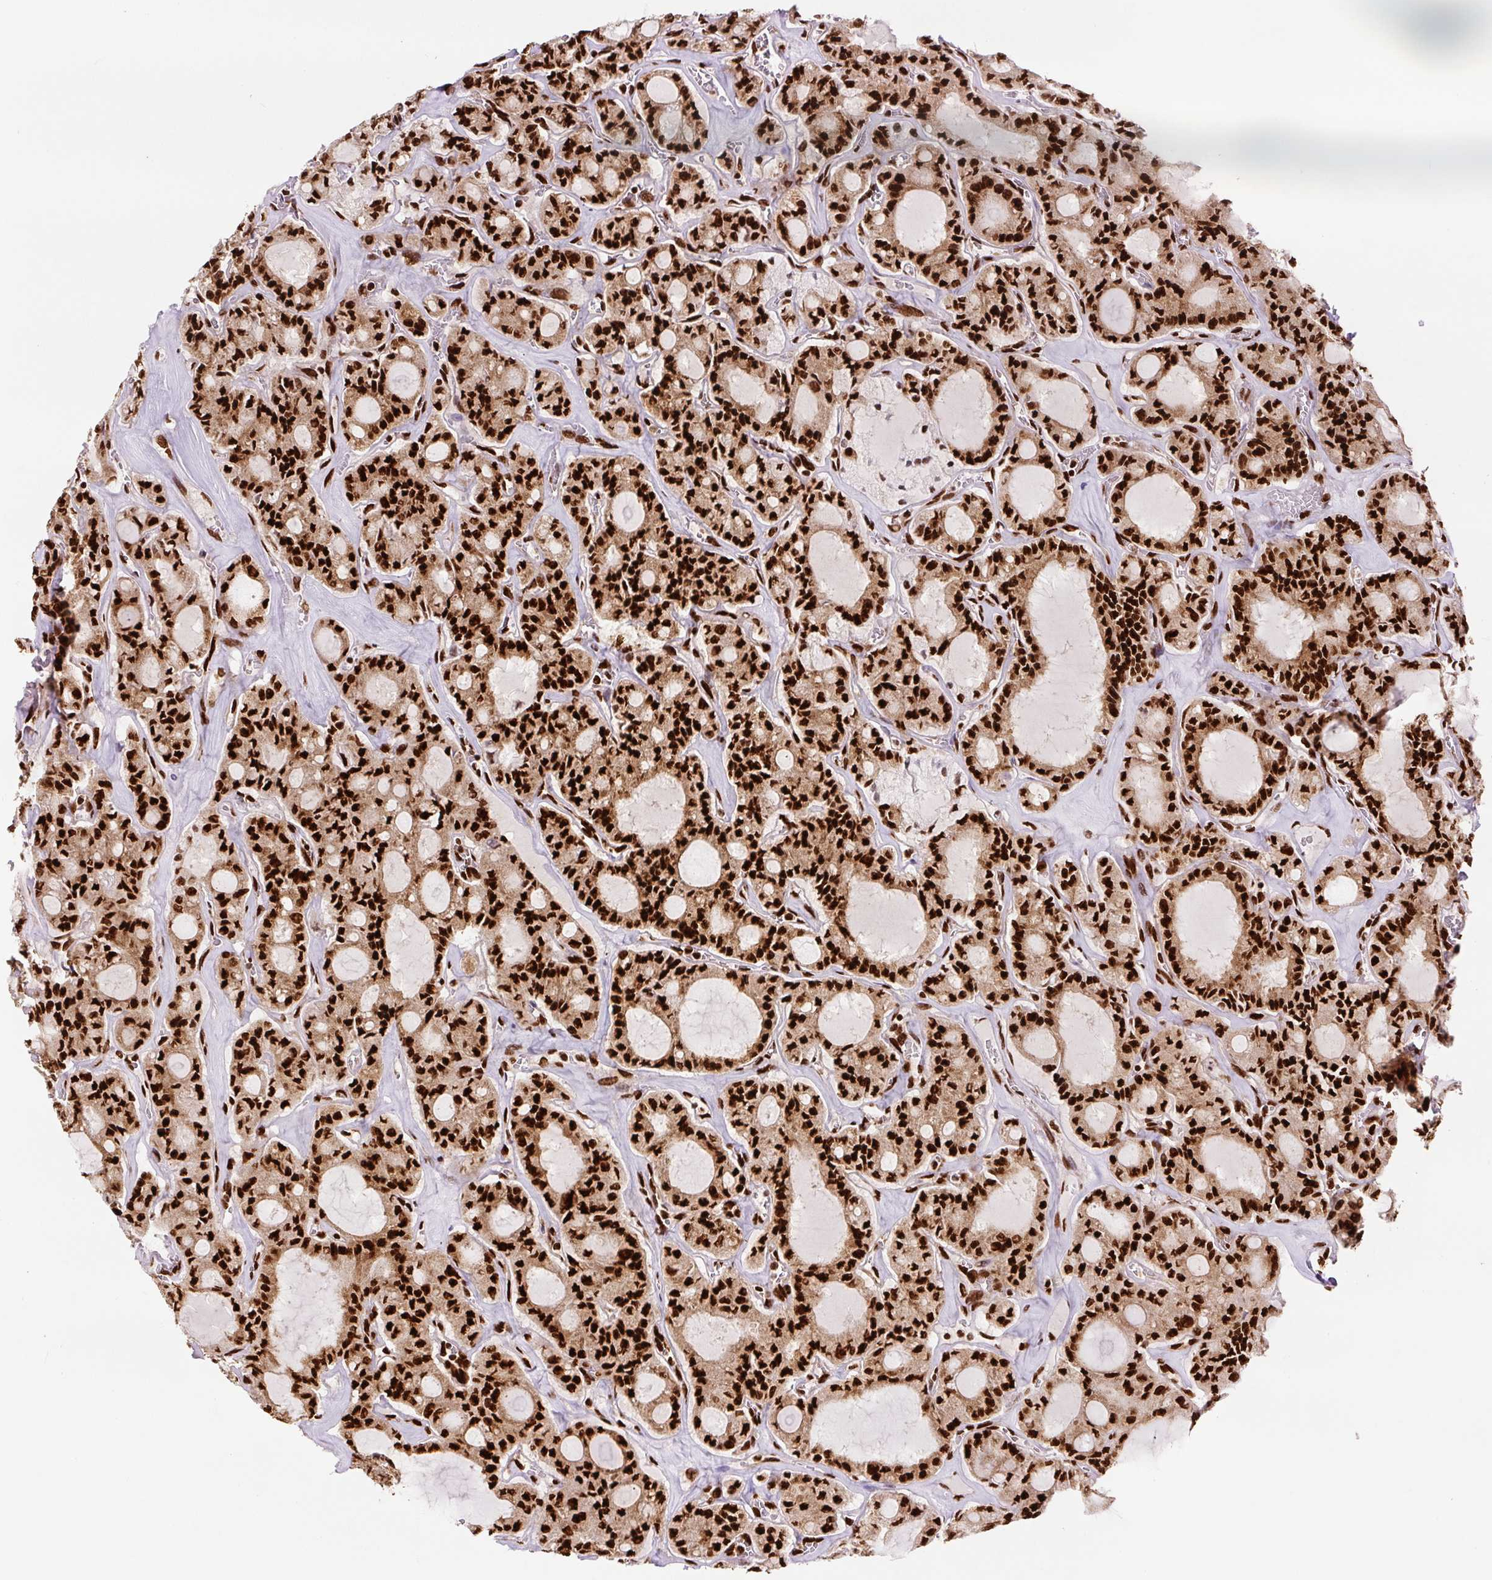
{"staining": {"intensity": "strong", "quantity": ">75%", "location": "nuclear"}, "tissue": "thyroid cancer", "cell_type": "Tumor cells", "image_type": "cancer", "snomed": [{"axis": "morphology", "description": "Papillary adenocarcinoma, NOS"}, {"axis": "topography", "description": "Thyroid gland"}], "caption": "IHC histopathology image of human thyroid cancer stained for a protein (brown), which displays high levels of strong nuclear staining in approximately >75% of tumor cells.", "gene": "FUS", "patient": {"sex": "male", "age": 87}}